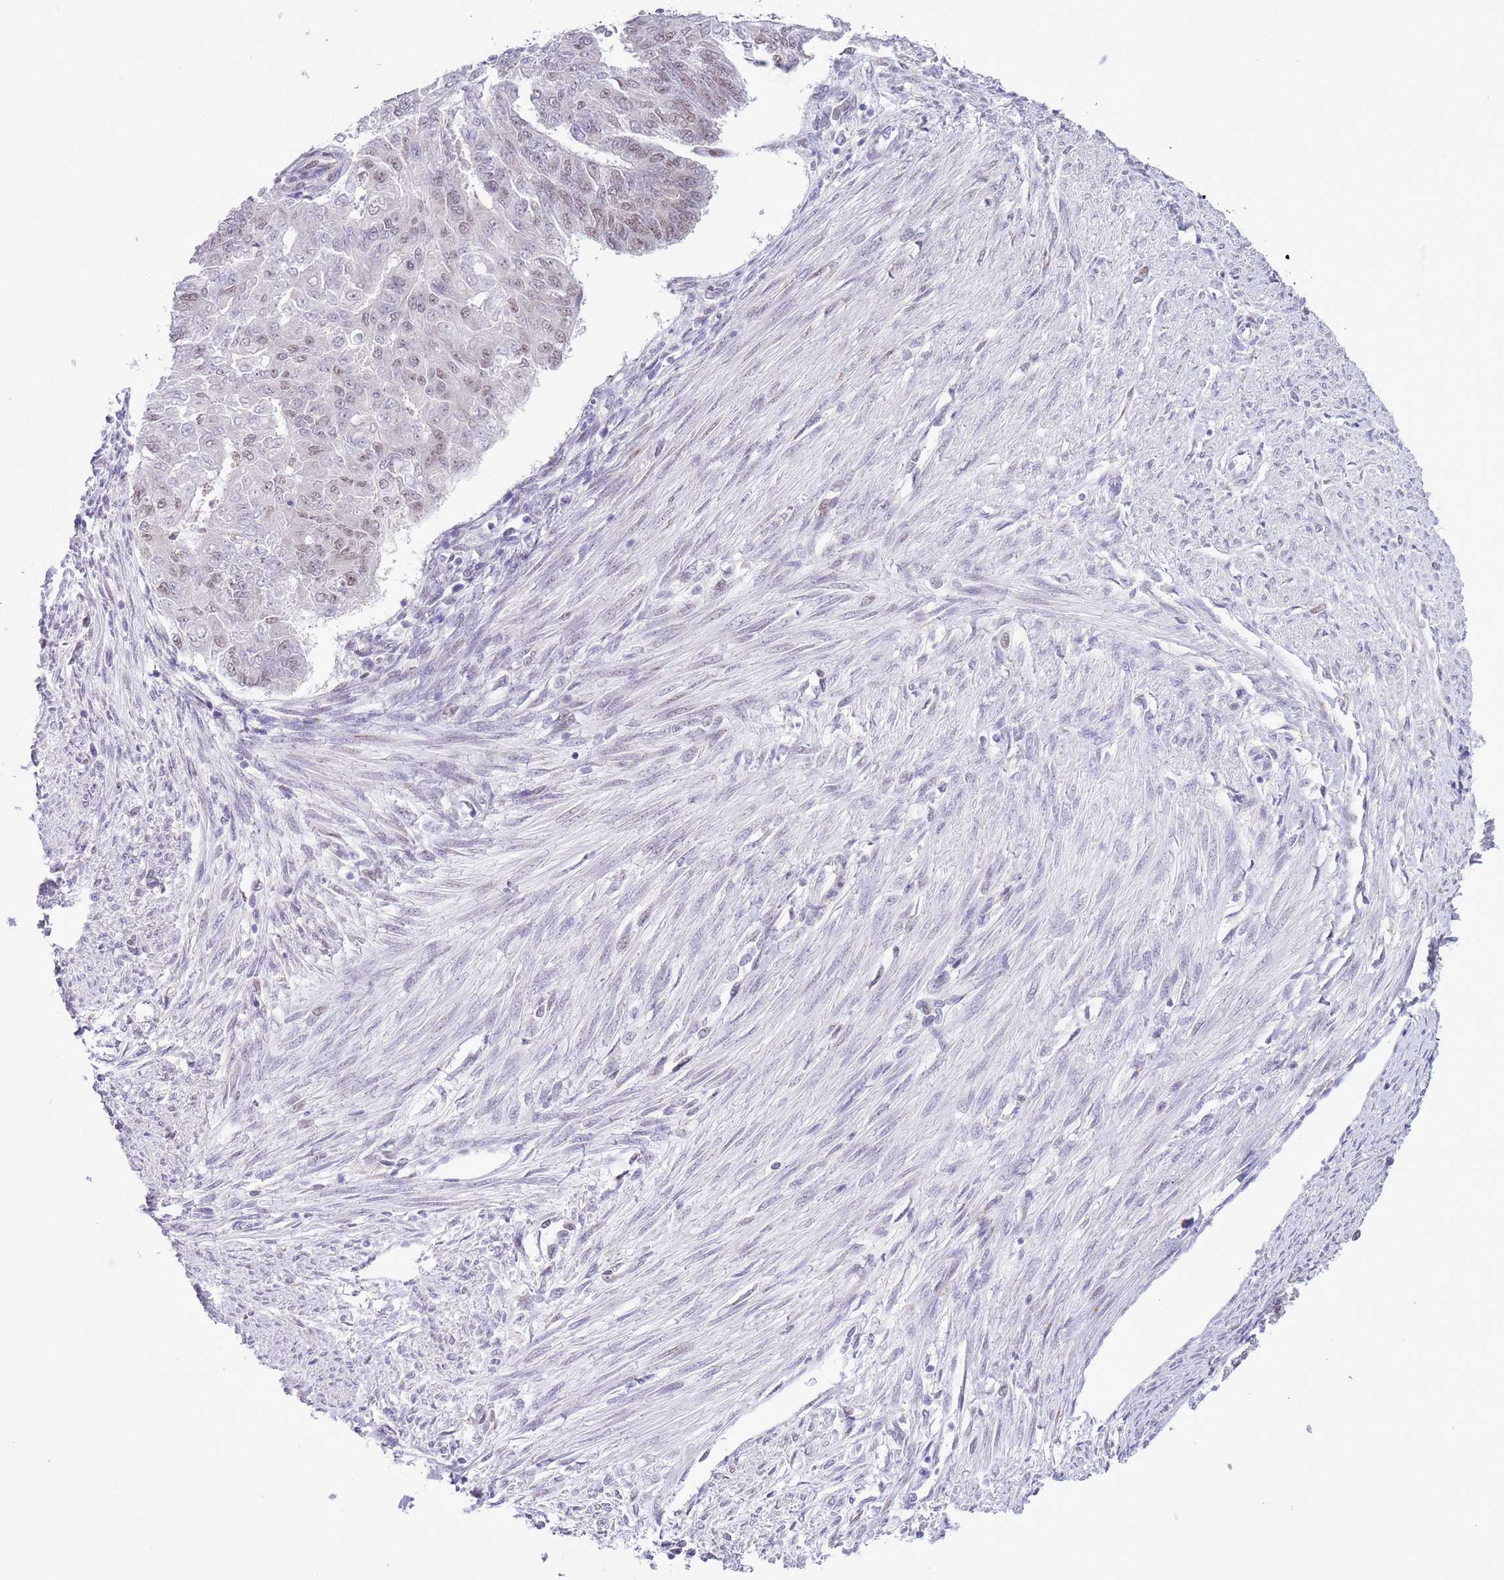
{"staining": {"intensity": "weak", "quantity": "25%-75%", "location": "nuclear"}, "tissue": "endometrial cancer", "cell_type": "Tumor cells", "image_type": "cancer", "snomed": [{"axis": "morphology", "description": "Adenocarcinoma, NOS"}, {"axis": "topography", "description": "Endometrium"}], "caption": "Immunohistochemical staining of human endometrial adenocarcinoma exhibits low levels of weak nuclear expression in about 25%-75% of tumor cells. The staining is performed using DAB brown chromogen to label protein expression. The nuclei are counter-stained blue using hematoxylin.", "gene": "ZNF576", "patient": {"sex": "female", "age": 32}}